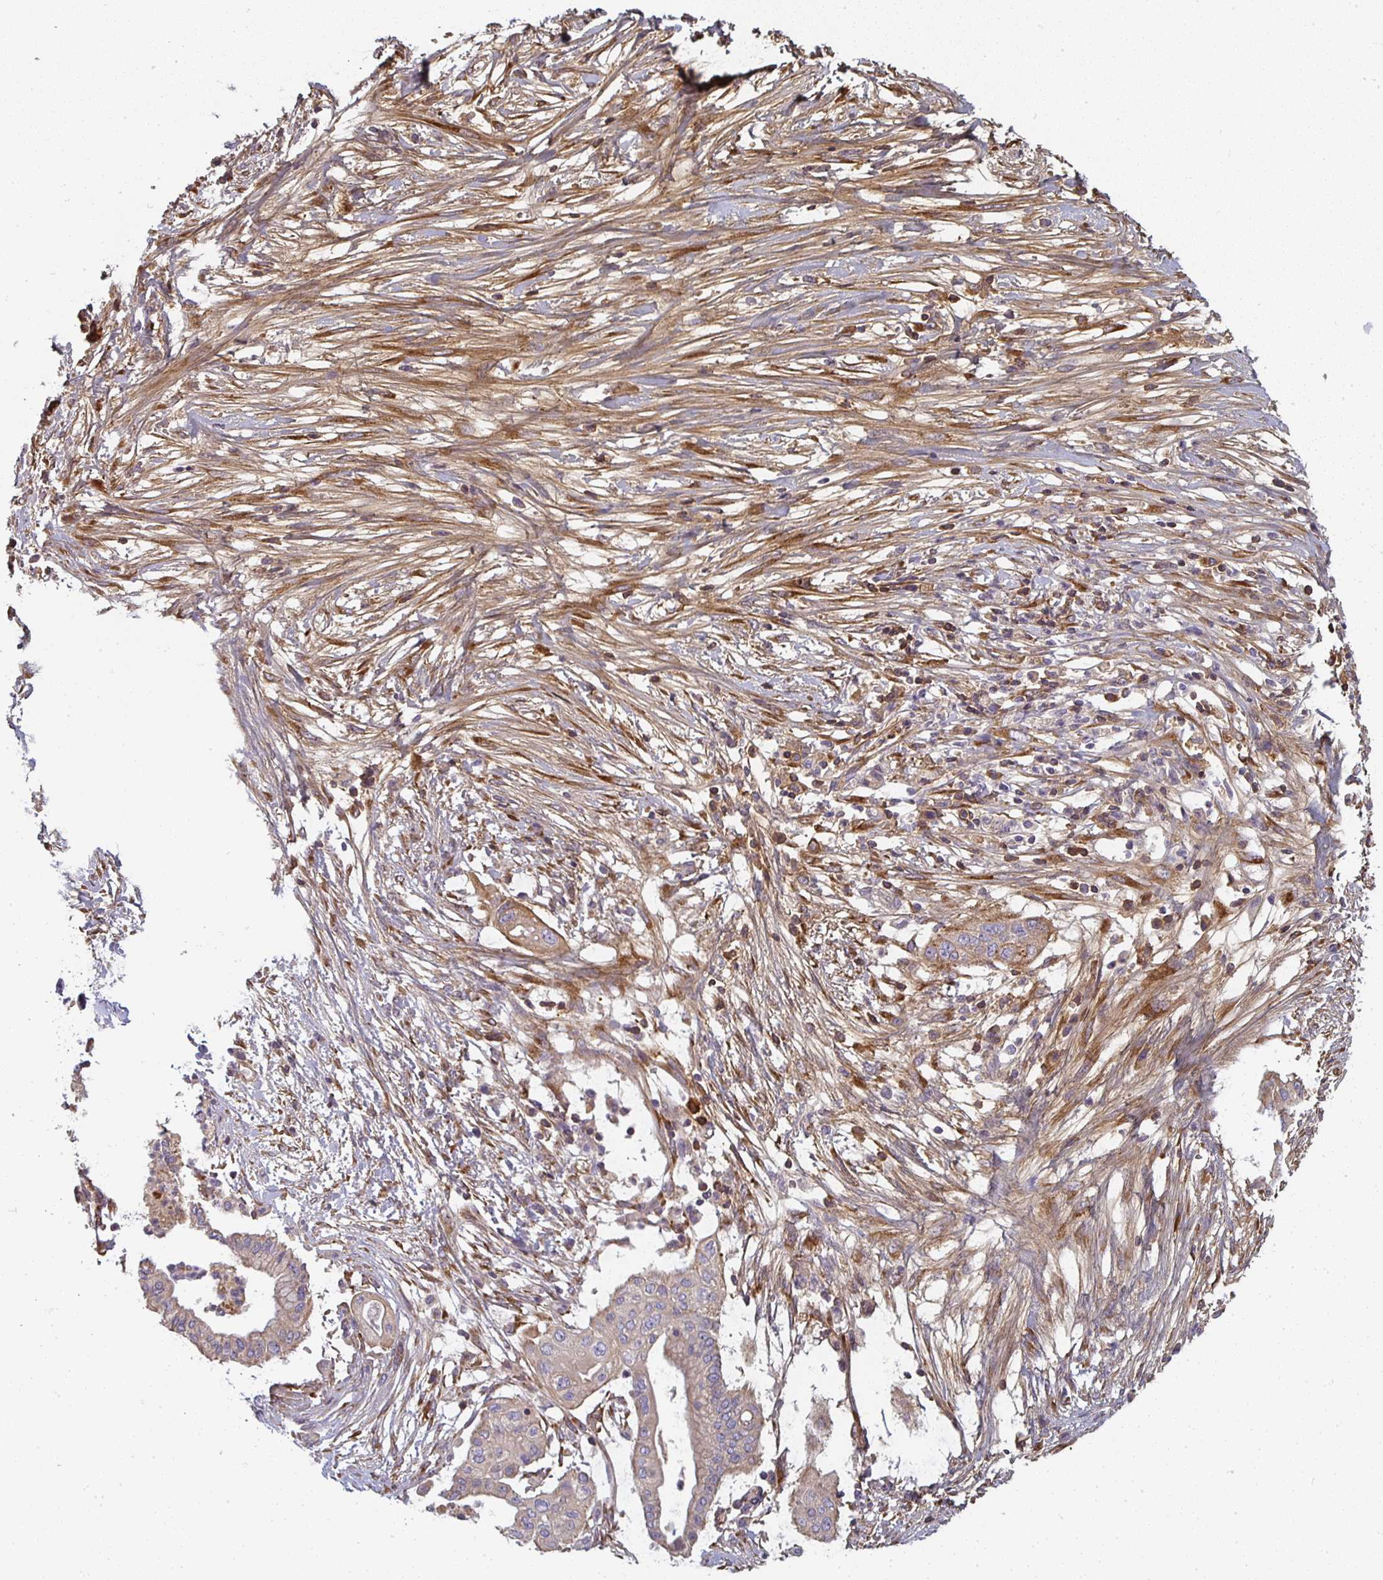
{"staining": {"intensity": "weak", "quantity": "<25%", "location": "cytoplasmic/membranous"}, "tissue": "pancreatic cancer", "cell_type": "Tumor cells", "image_type": "cancer", "snomed": [{"axis": "morphology", "description": "Adenocarcinoma, NOS"}, {"axis": "topography", "description": "Pancreas"}], "caption": "Histopathology image shows no protein expression in tumor cells of pancreatic cancer tissue. (DAB immunohistochemistry (IHC) with hematoxylin counter stain).", "gene": "CTHRC1", "patient": {"sex": "male", "age": 68}}